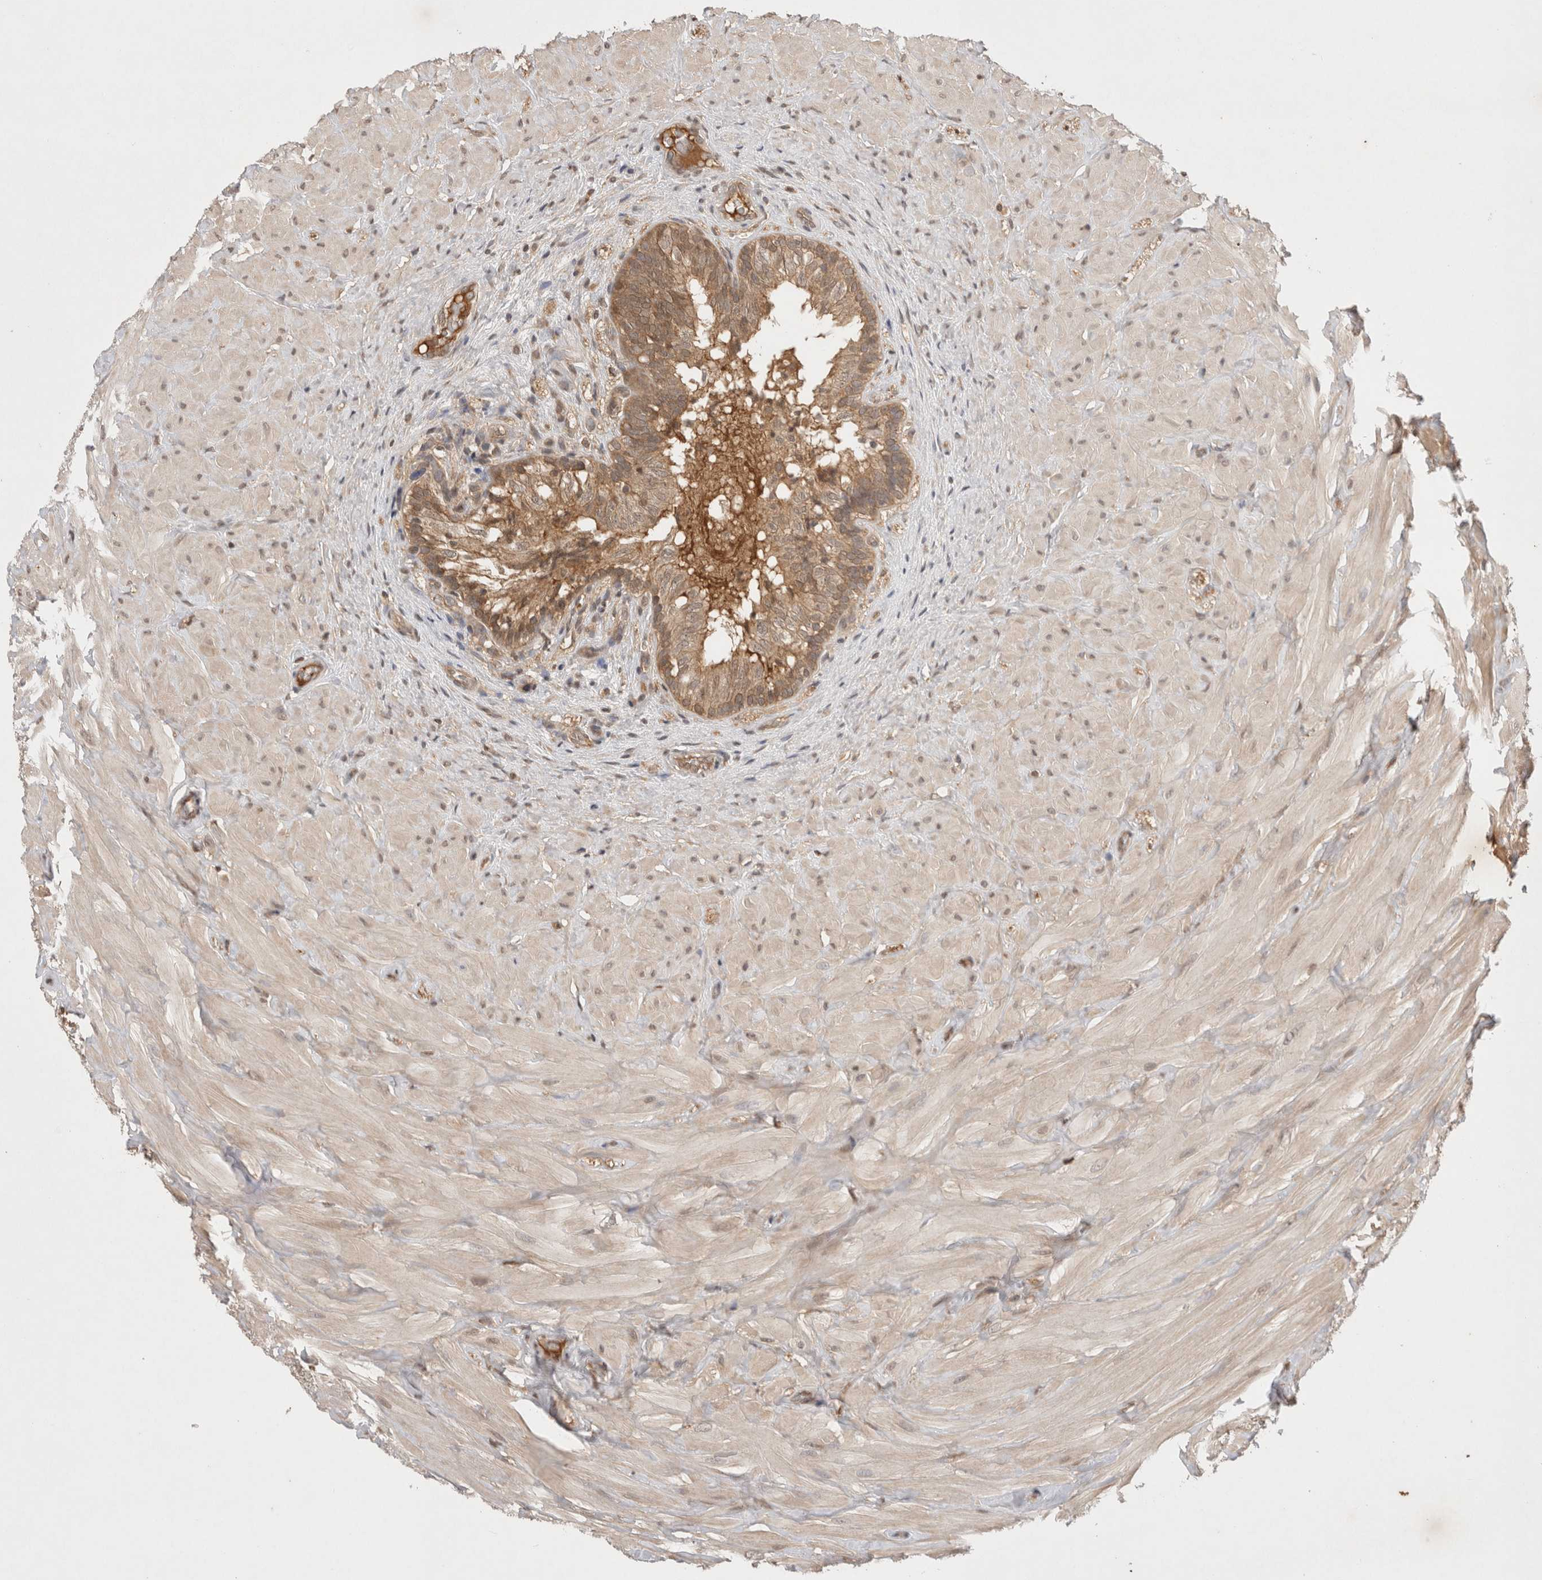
{"staining": {"intensity": "moderate", "quantity": ">75%", "location": "cytoplasmic/membranous"}, "tissue": "epididymis", "cell_type": "Glandular cells", "image_type": "normal", "snomed": [{"axis": "morphology", "description": "Normal tissue, NOS"}, {"axis": "topography", "description": "Soft tissue"}, {"axis": "topography", "description": "Epididymis"}], "caption": "Human epididymis stained with a brown dye displays moderate cytoplasmic/membranous positive positivity in approximately >75% of glandular cells.", "gene": "PRMT3", "patient": {"sex": "male", "age": 26}}